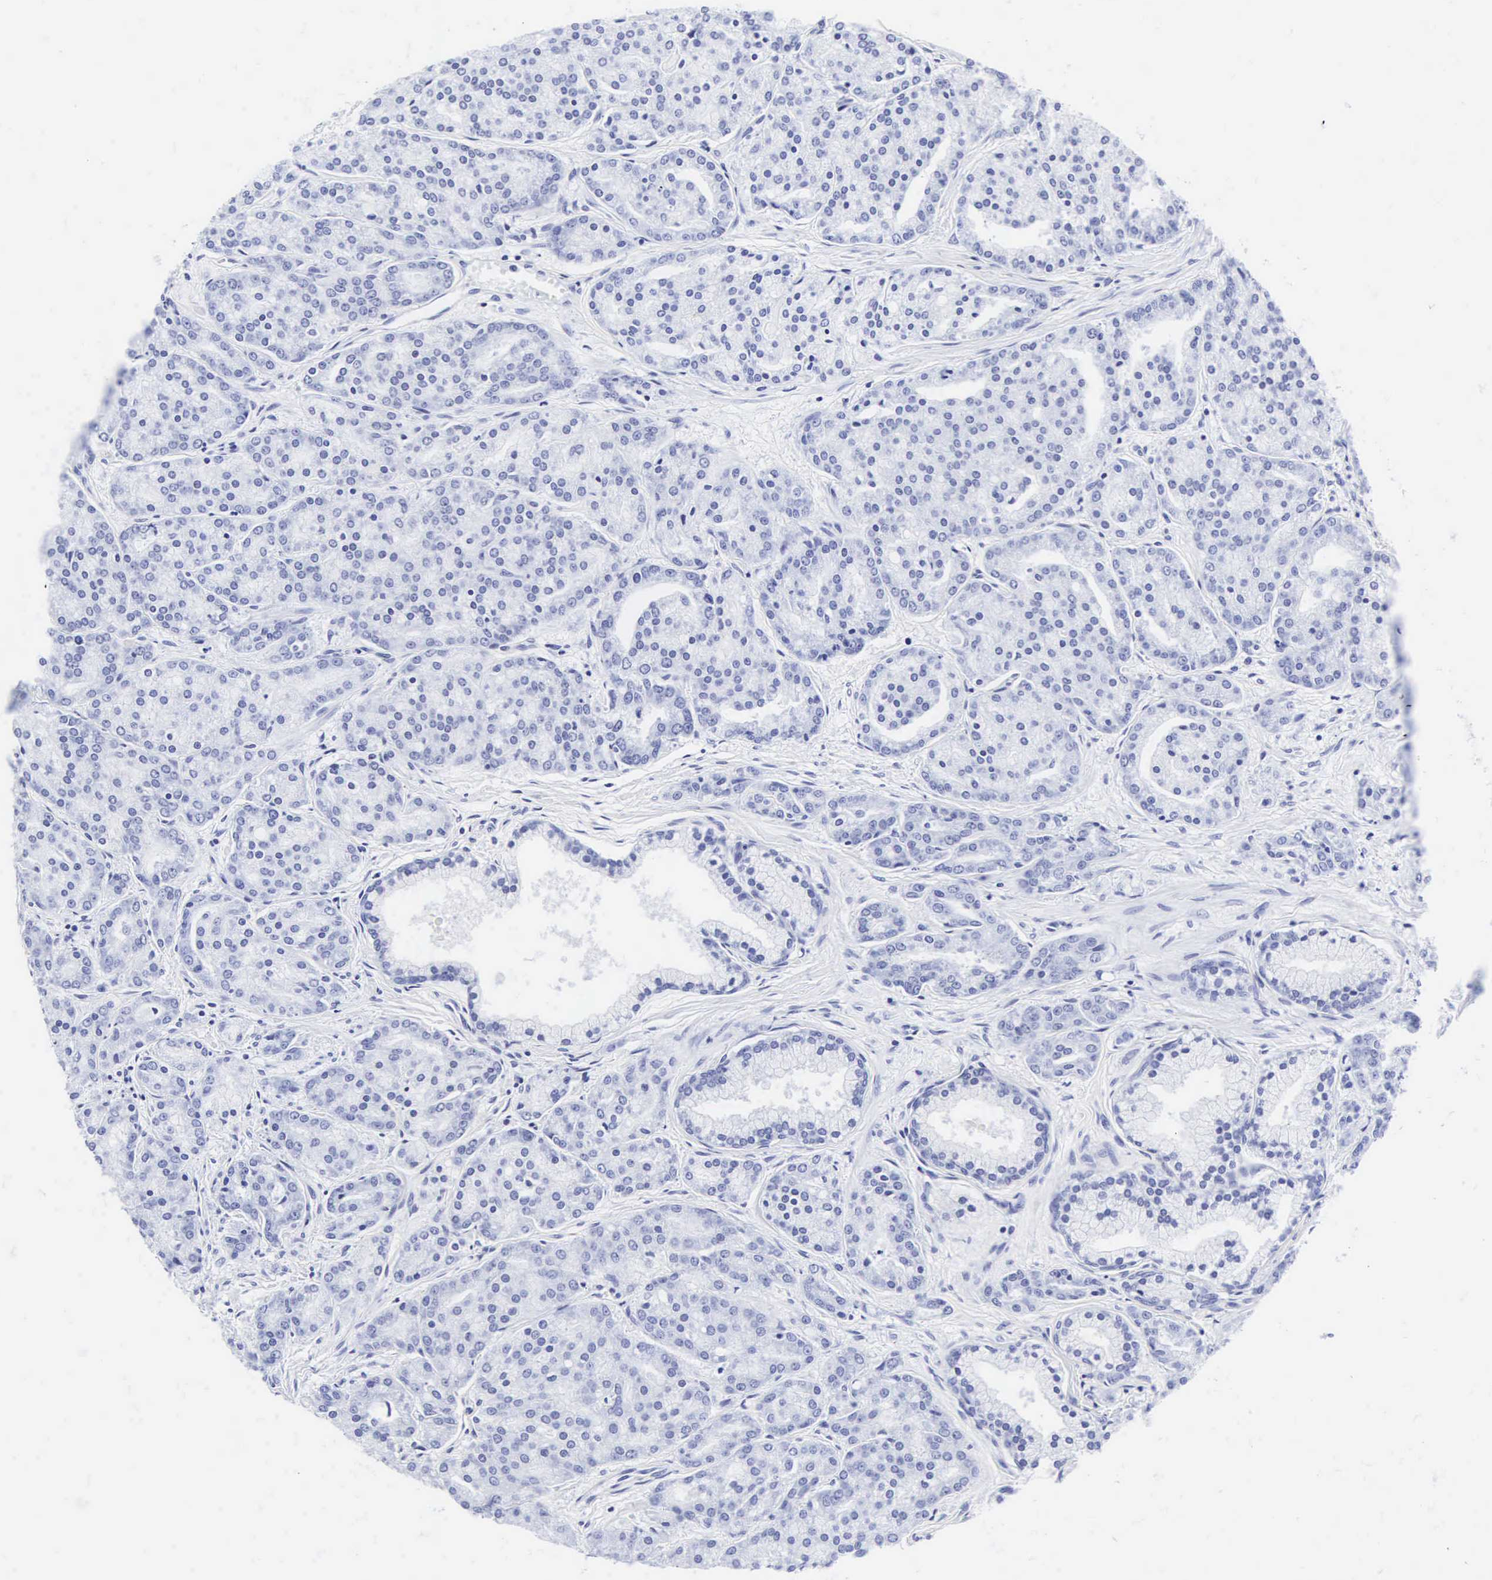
{"staining": {"intensity": "negative", "quantity": "none", "location": "none"}, "tissue": "prostate cancer", "cell_type": "Tumor cells", "image_type": "cancer", "snomed": [{"axis": "morphology", "description": "Adenocarcinoma, High grade"}, {"axis": "topography", "description": "Prostate"}], "caption": "Tumor cells are negative for protein expression in human prostate cancer (adenocarcinoma (high-grade)). The staining was performed using DAB (3,3'-diaminobenzidine) to visualize the protein expression in brown, while the nuclei were stained in blue with hematoxylin (Magnification: 20x).", "gene": "CGB3", "patient": {"sex": "male", "age": 64}}